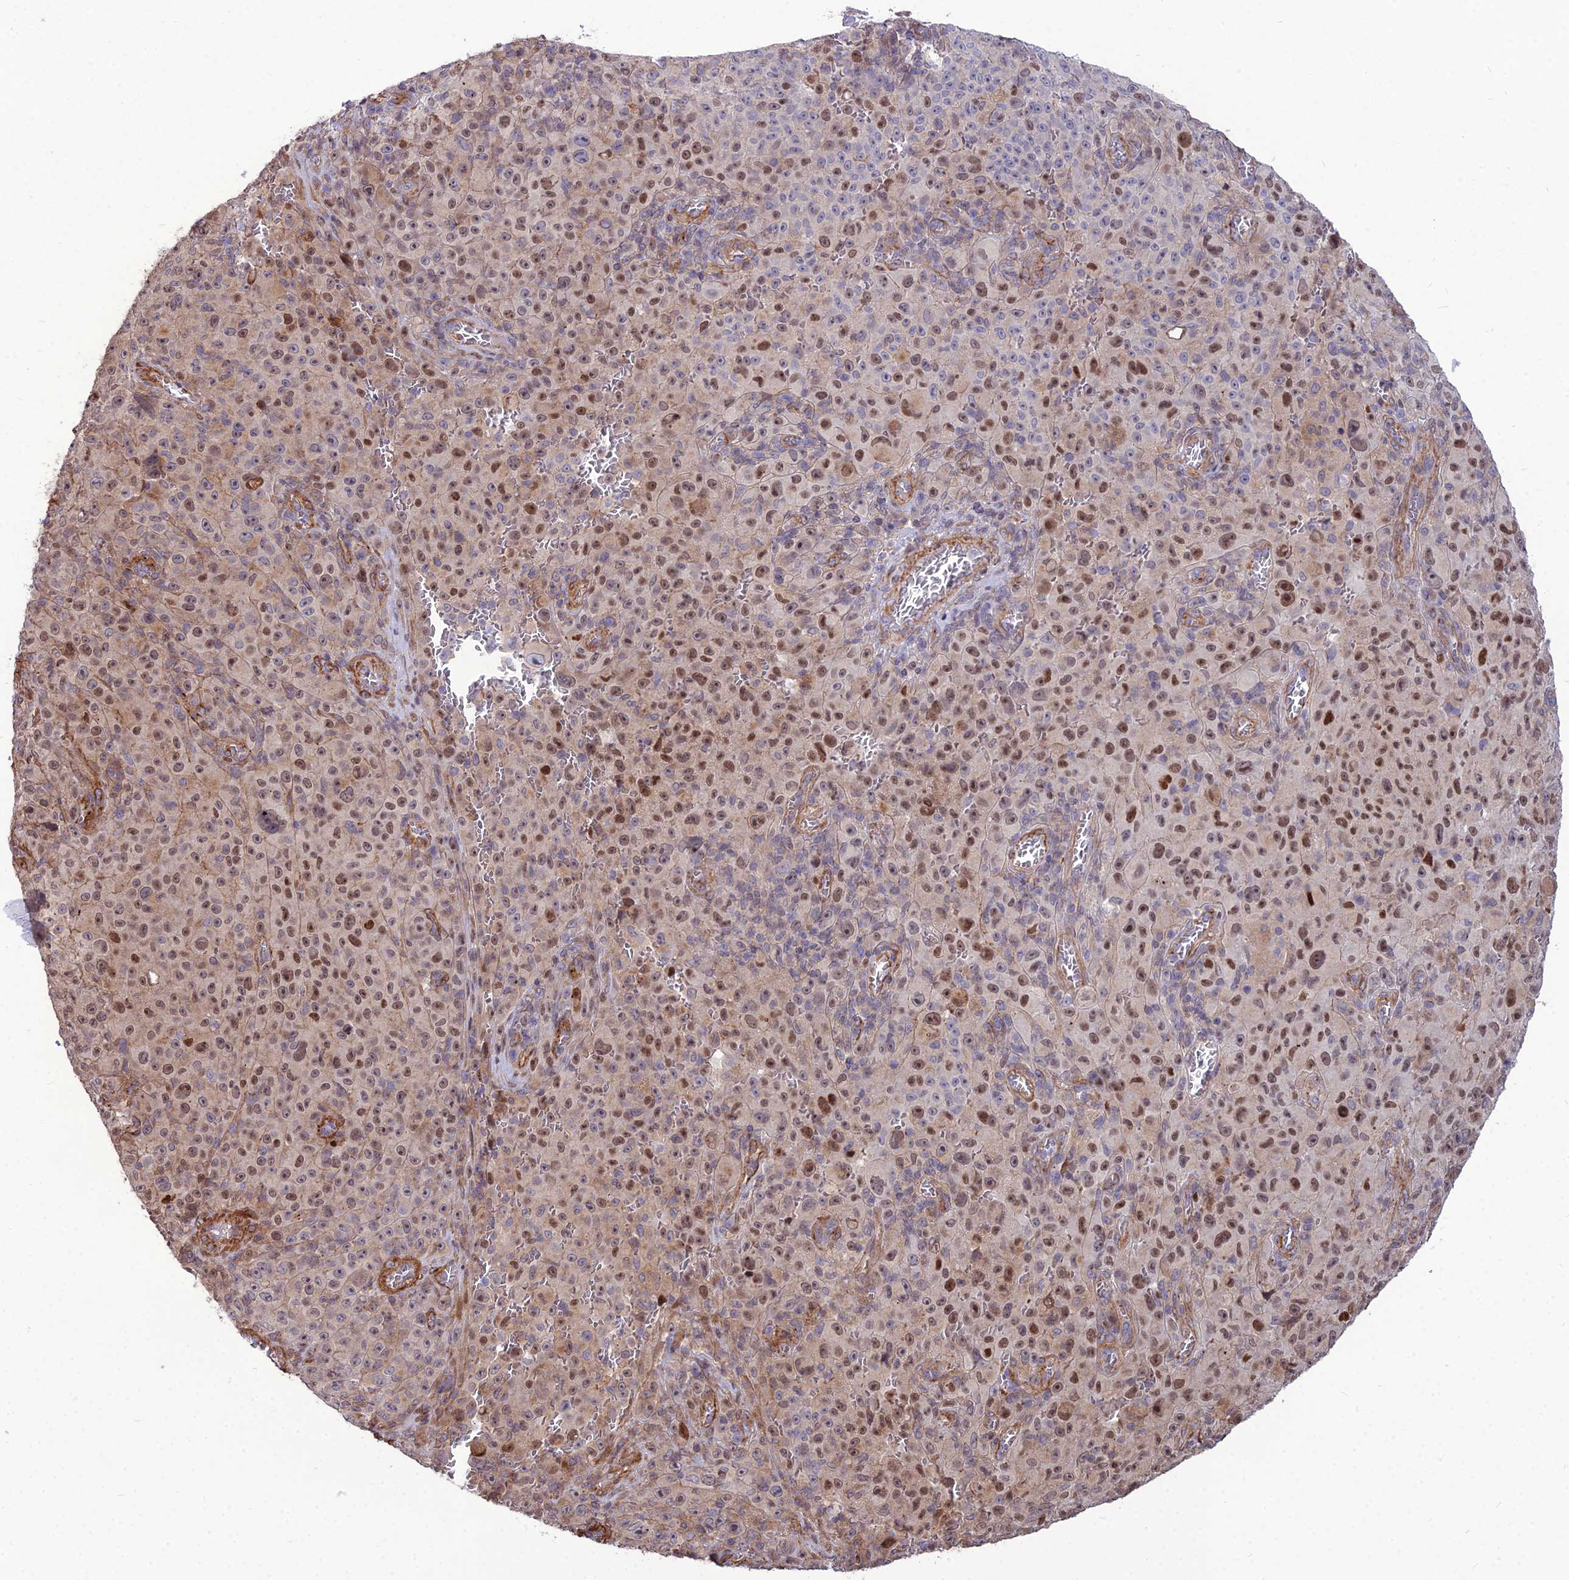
{"staining": {"intensity": "moderate", "quantity": ">75%", "location": "nuclear"}, "tissue": "melanoma", "cell_type": "Tumor cells", "image_type": "cancer", "snomed": [{"axis": "morphology", "description": "Malignant melanoma, NOS"}, {"axis": "topography", "description": "Skin"}], "caption": "Immunohistochemistry (IHC) staining of melanoma, which reveals medium levels of moderate nuclear positivity in approximately >75% of tumor cells indicating moderate nuclear protein staining. The staining was performed using DAB (3,3'-diaminobenzidine) (brown) for protein detection and nuclei were counterstained in hematoxylin (blue).", "gene": "TSPYL2", "patient": {"sex": "female", "age": 82}}